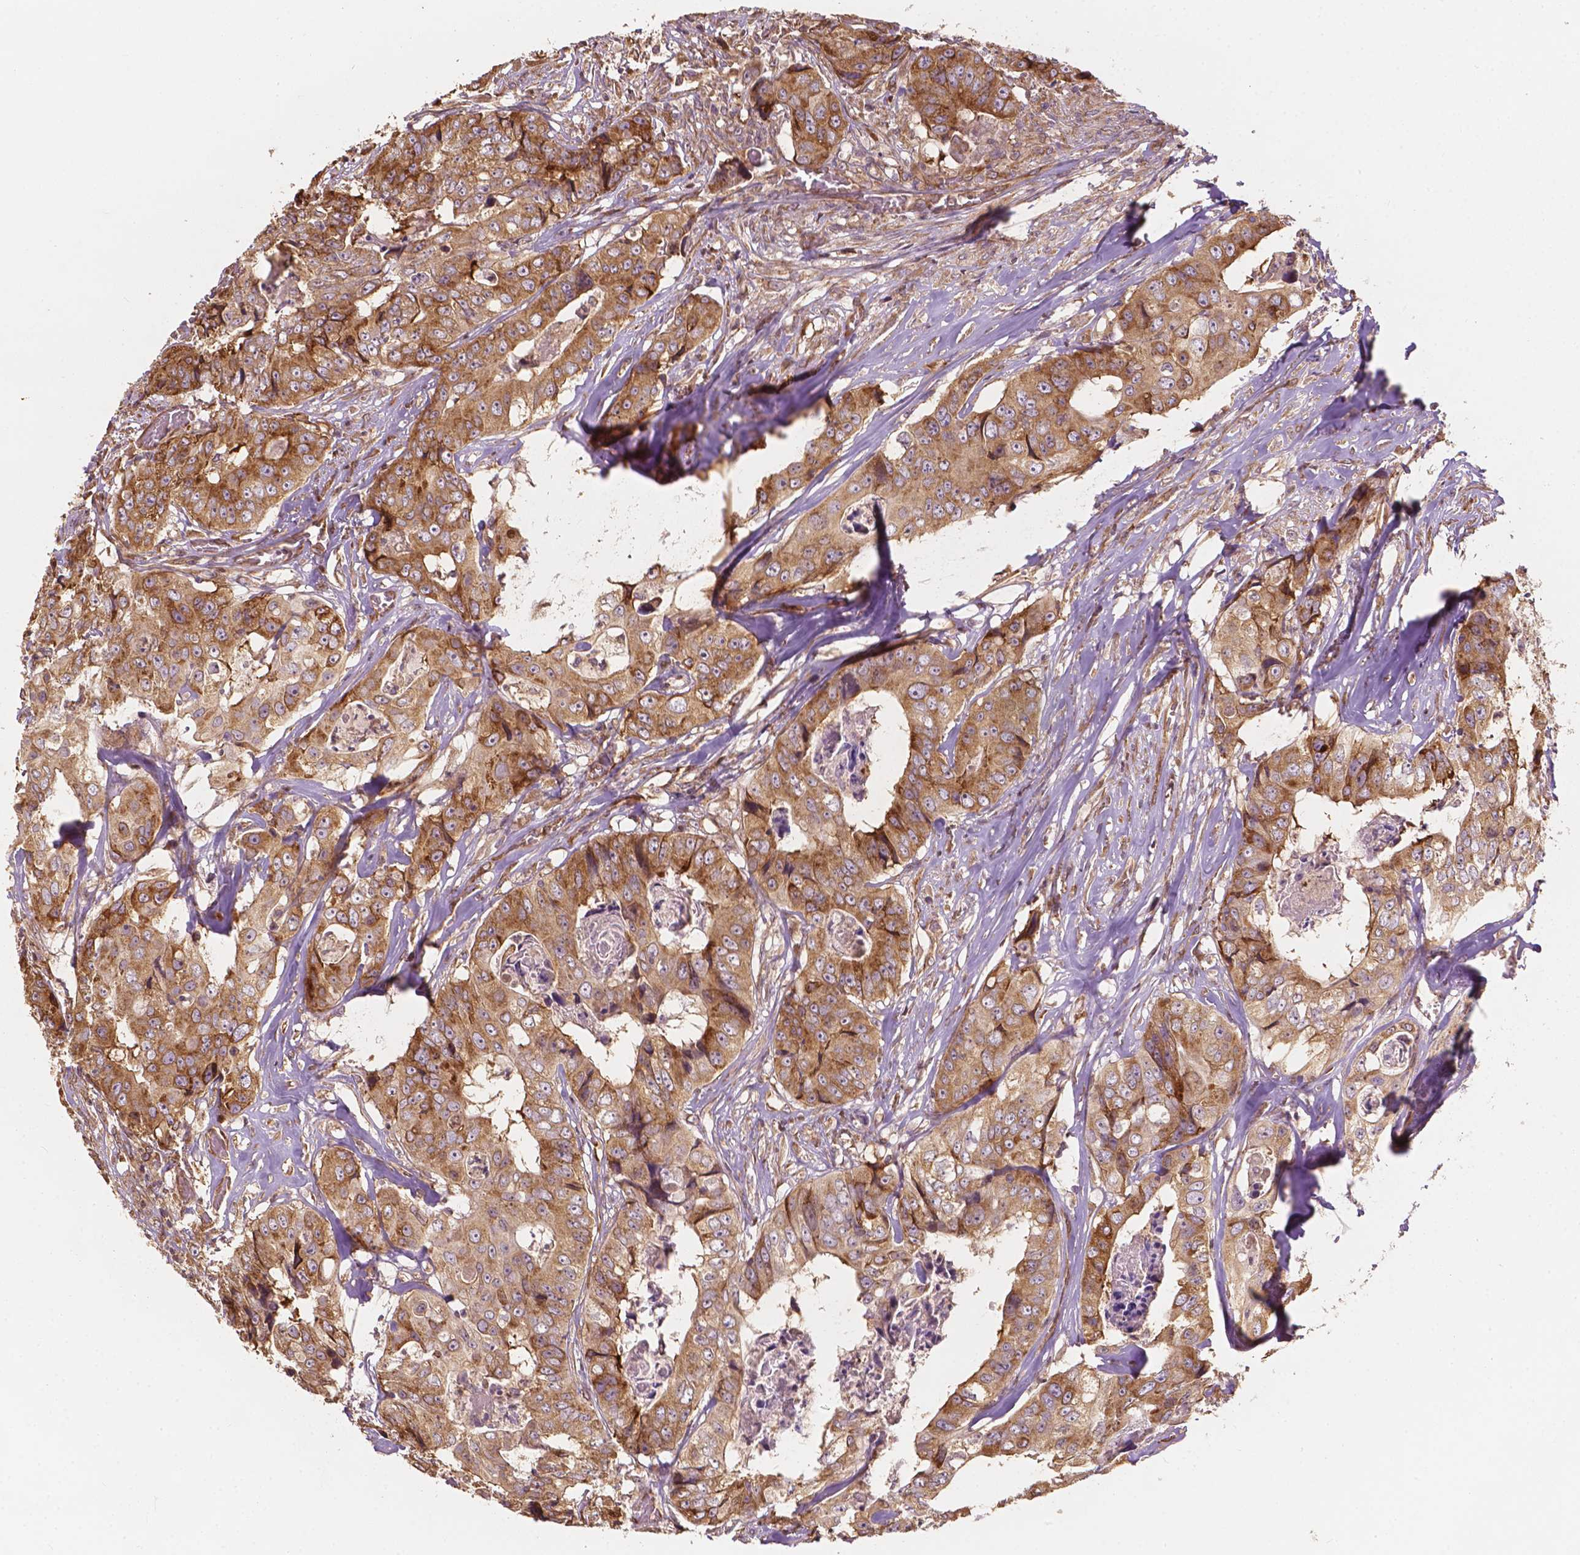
{"staining": {"intensity": "moderate", "quantity": ">75%", "location": "cytoplasmic/membranous"}, "tissue": "colorectal cancer", "cell_type": "Tumor cells", "image_type": "cancer", "snomed": [{"axis": "morphology", "description": "Adenocarcinoma, NOS"}, {"axis": "topography", "description": "Rectum"}], "caption": "IHC (DAB (3,3'-diaminobenzidine)) staining of human colorectal adenocarcinoma displays moderate cytoplasmic/membranous protein positivity in about >75% of tumor cells. (IHC, brightfield microscopy, high magnification).", "gene": "G3BP1", "patient": {"sex": "female", "age": 62}}